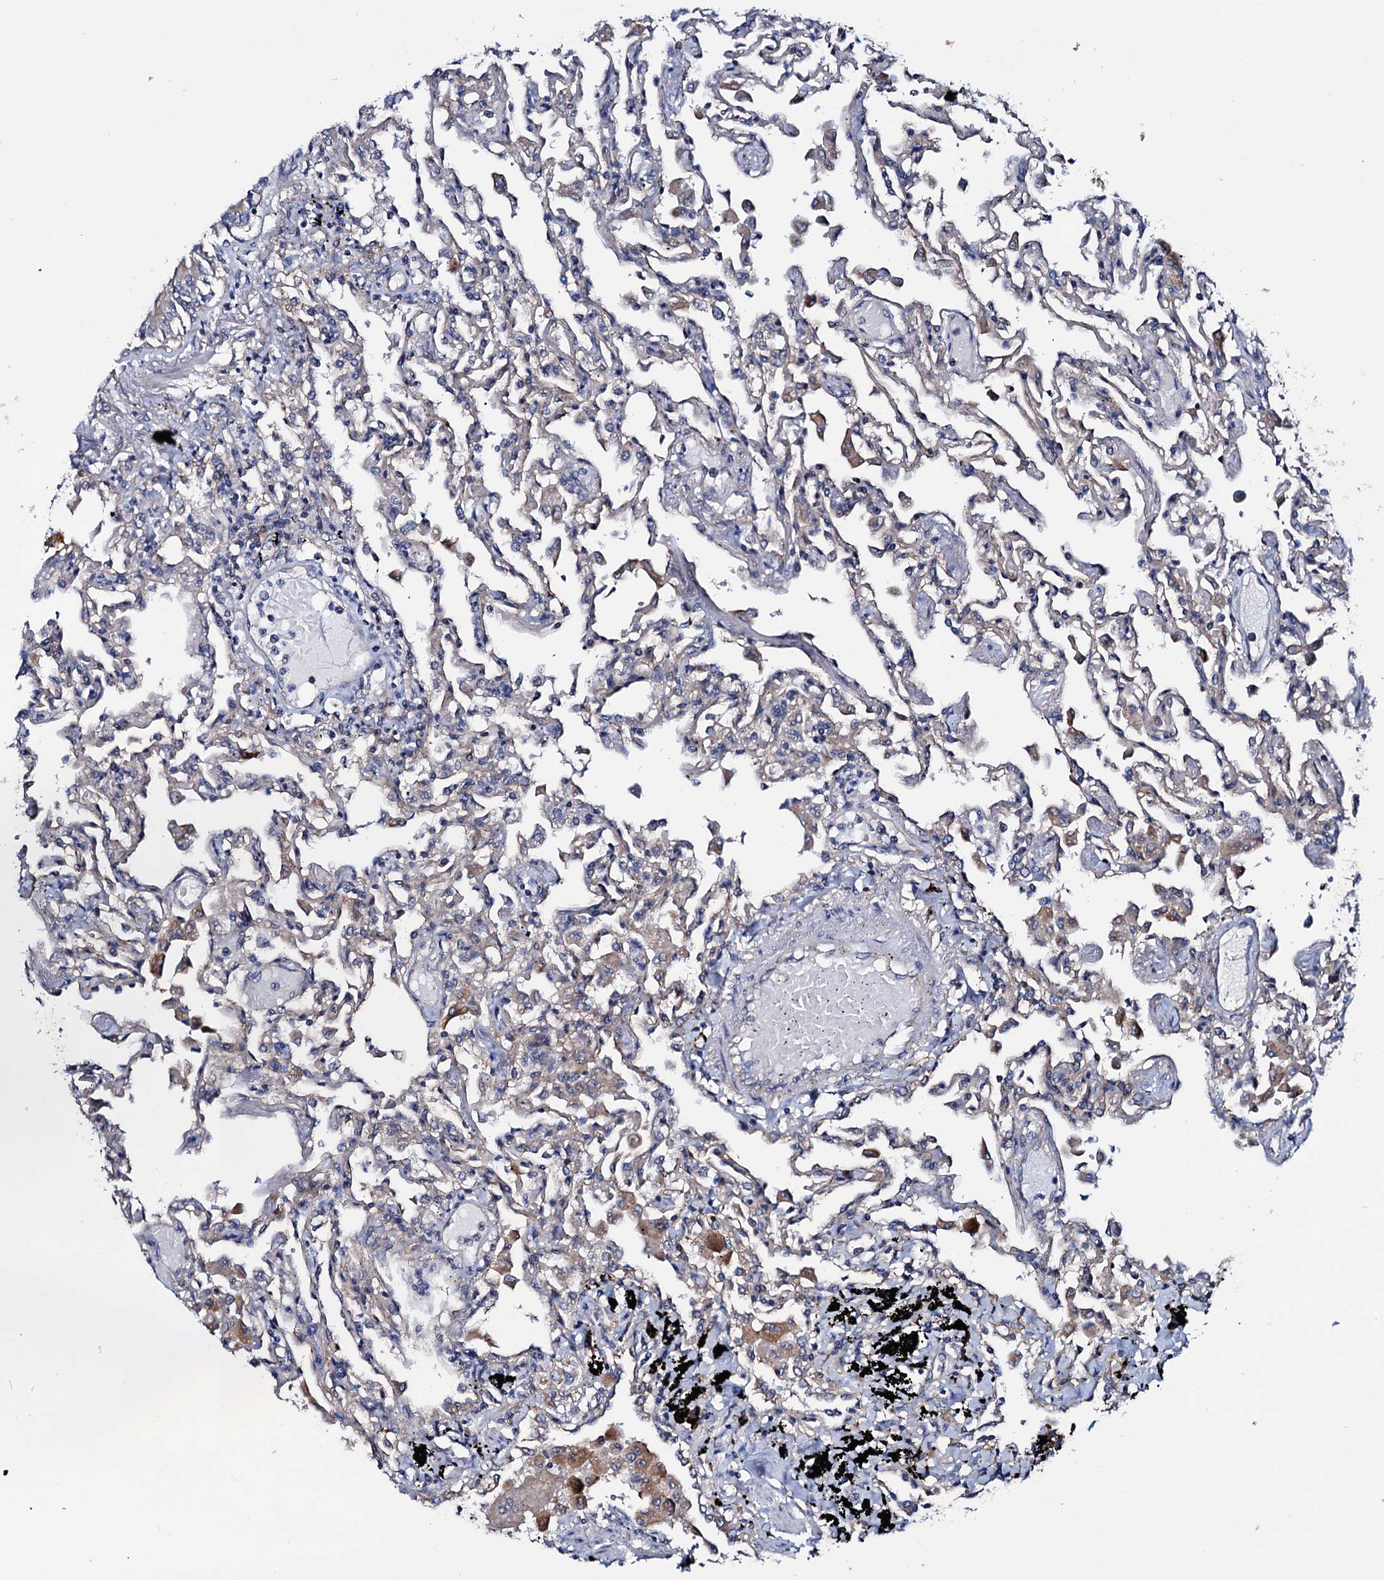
{"staining": {"intensity": "negative", "quantity": "none", "location": "none"}, "tissue": "lung", "cell_type": "Alveolar cells", "image_type": "normal", "snomed": [{"axis": "morphology", "description": "Normal tissue, NOS"}, {"axis": "topography", "description": "Bronchus"}, {"axis": "topography", "description": "Lung"}], "caption": "The immunohistochemistry image has no significant expression in alveolar cells of lung.", "gene": "EYA4", "patient": {"sex": "female", "age": 49}}